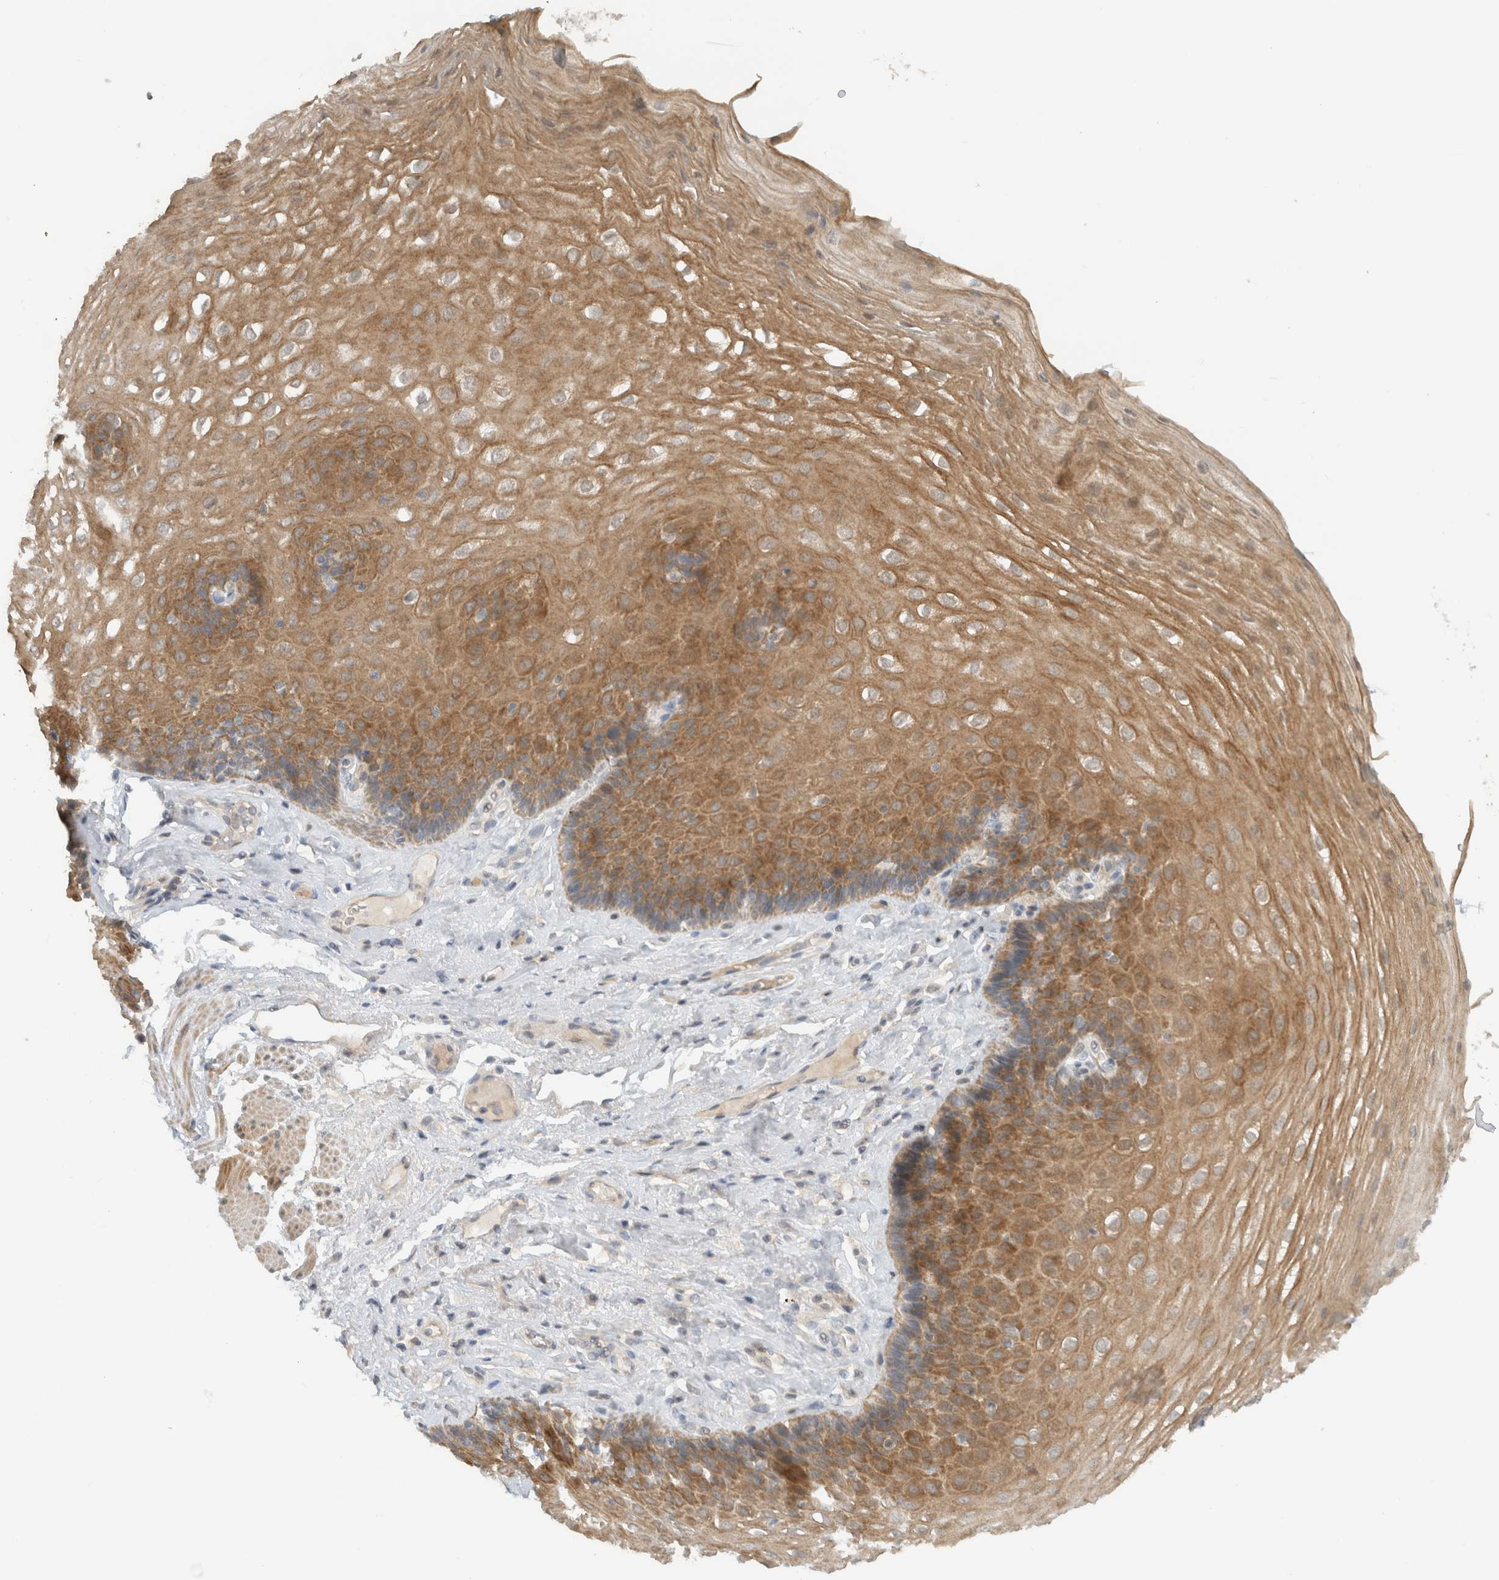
{"staining": {"intensity": "moderate", "quantity": ">75%", "location": "cytoplasmic/membranous"}, "tissue": "esophagus", "cell_type": "Squamous epithelial cells", "image_type": "normal", "snomed": [{"axis": "morphology", "description": "Normal tissue, NOS"}, {"axis": "topography", "description": "Esophagus"}], "caption": "A brown stain shows moderate cytoplasmic/membranous expression of a protein in squamous epithelial cells of unremarkable human esophagus. (DAB (3,3'-diaminobenzidine) = brown stain, brightfield microscopy at high magnification).", "gene": "ERCC6L2", "patient": {"sex": "female", "age": 66}}